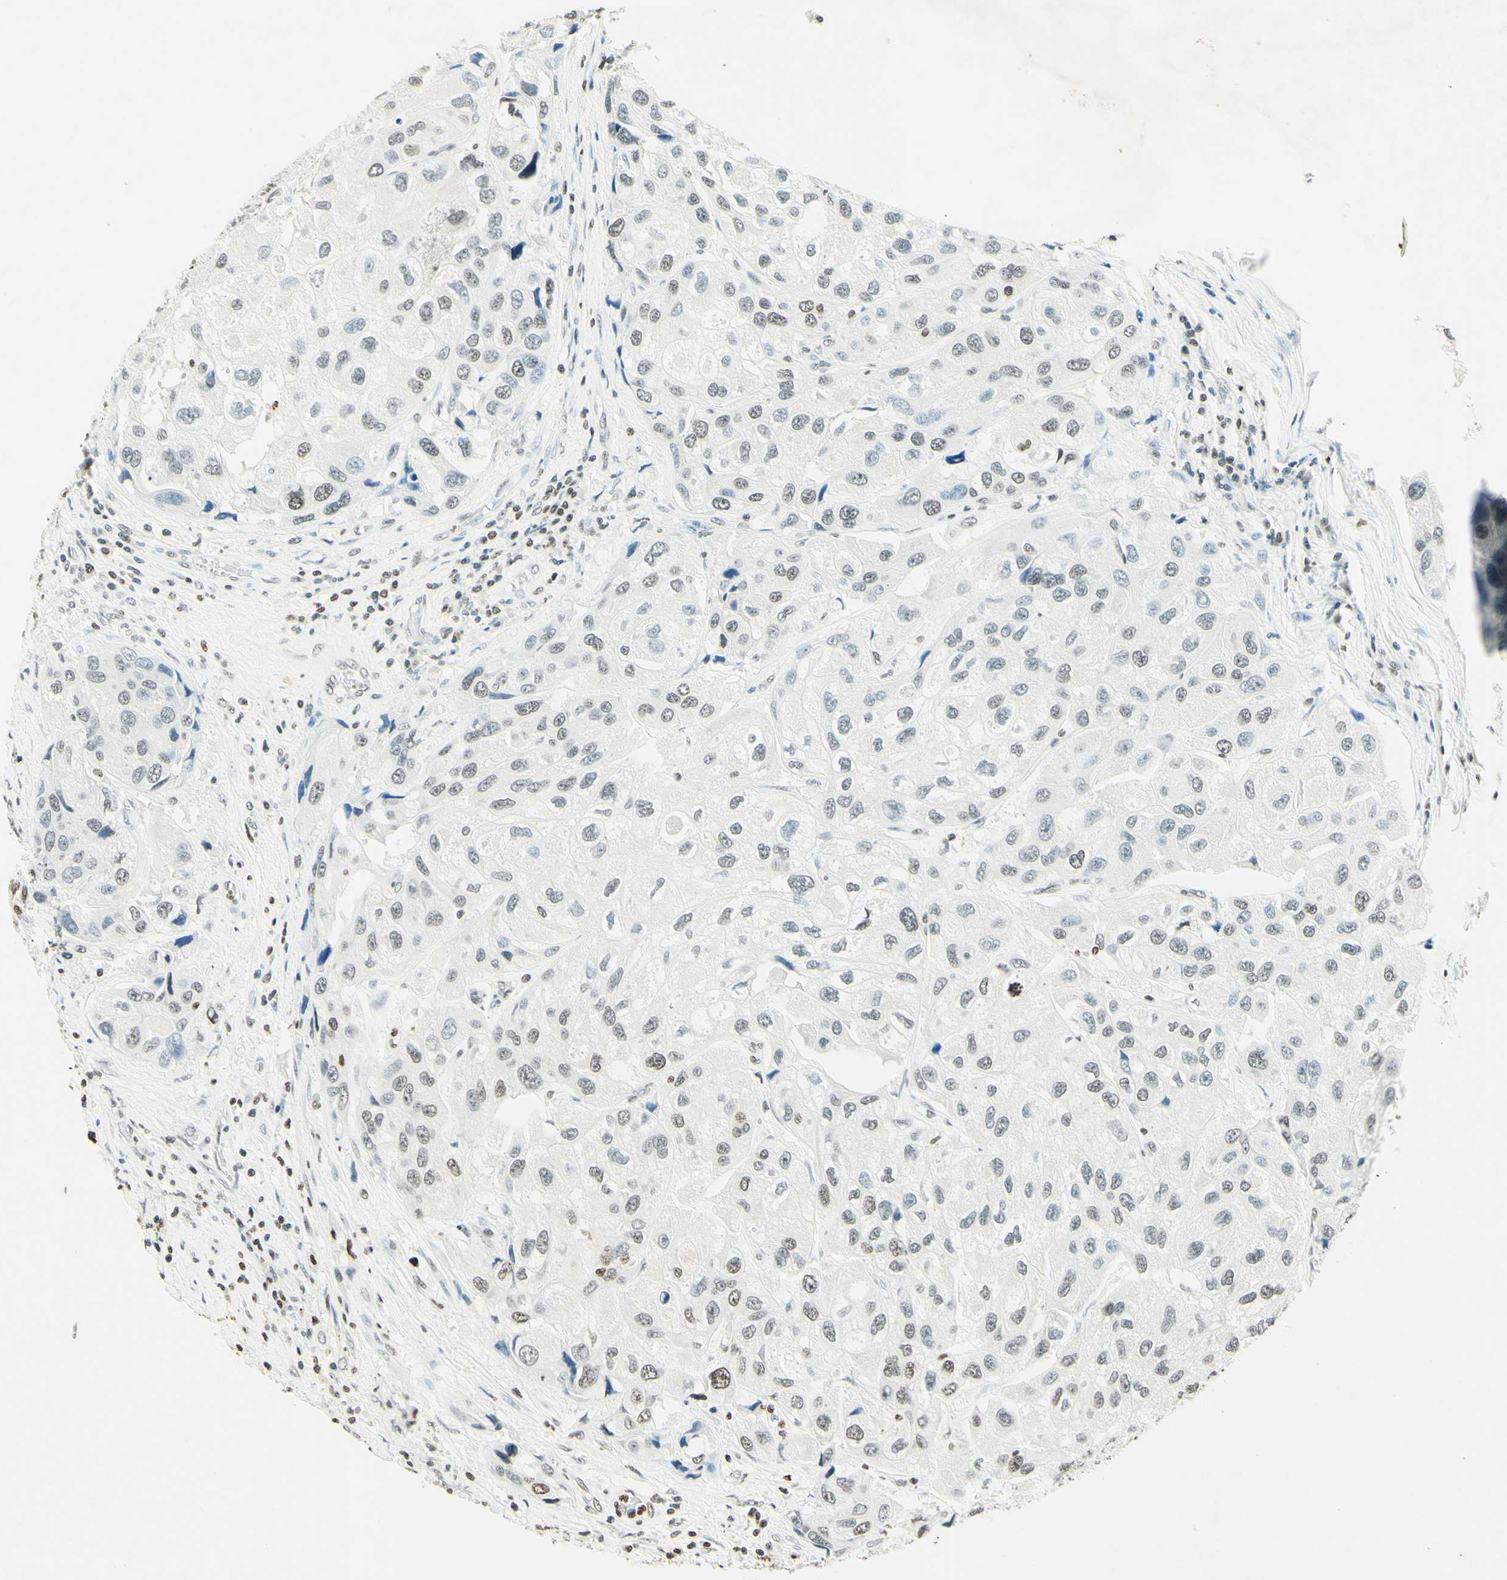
{"staining": {"intensity": "moderate", "quantity": "25%-75%", "location": "nuclear"}, "tissue": "urothelial cancer", "cell_type": "Tumor cells", "image_type": "cancer", "snomed": [{"axis": "morphology", "description": "Urothelial carcinoma, High grade"}, {"axis": "topography", "description": "Urinary bladder"}], "caption": "Moderate nuclear expression is appreciated in approximately 25%-75% of tumor cells in urothelial cancer.", "gene": "MSH2", "patient": {"sex": "female", "age": 64}}